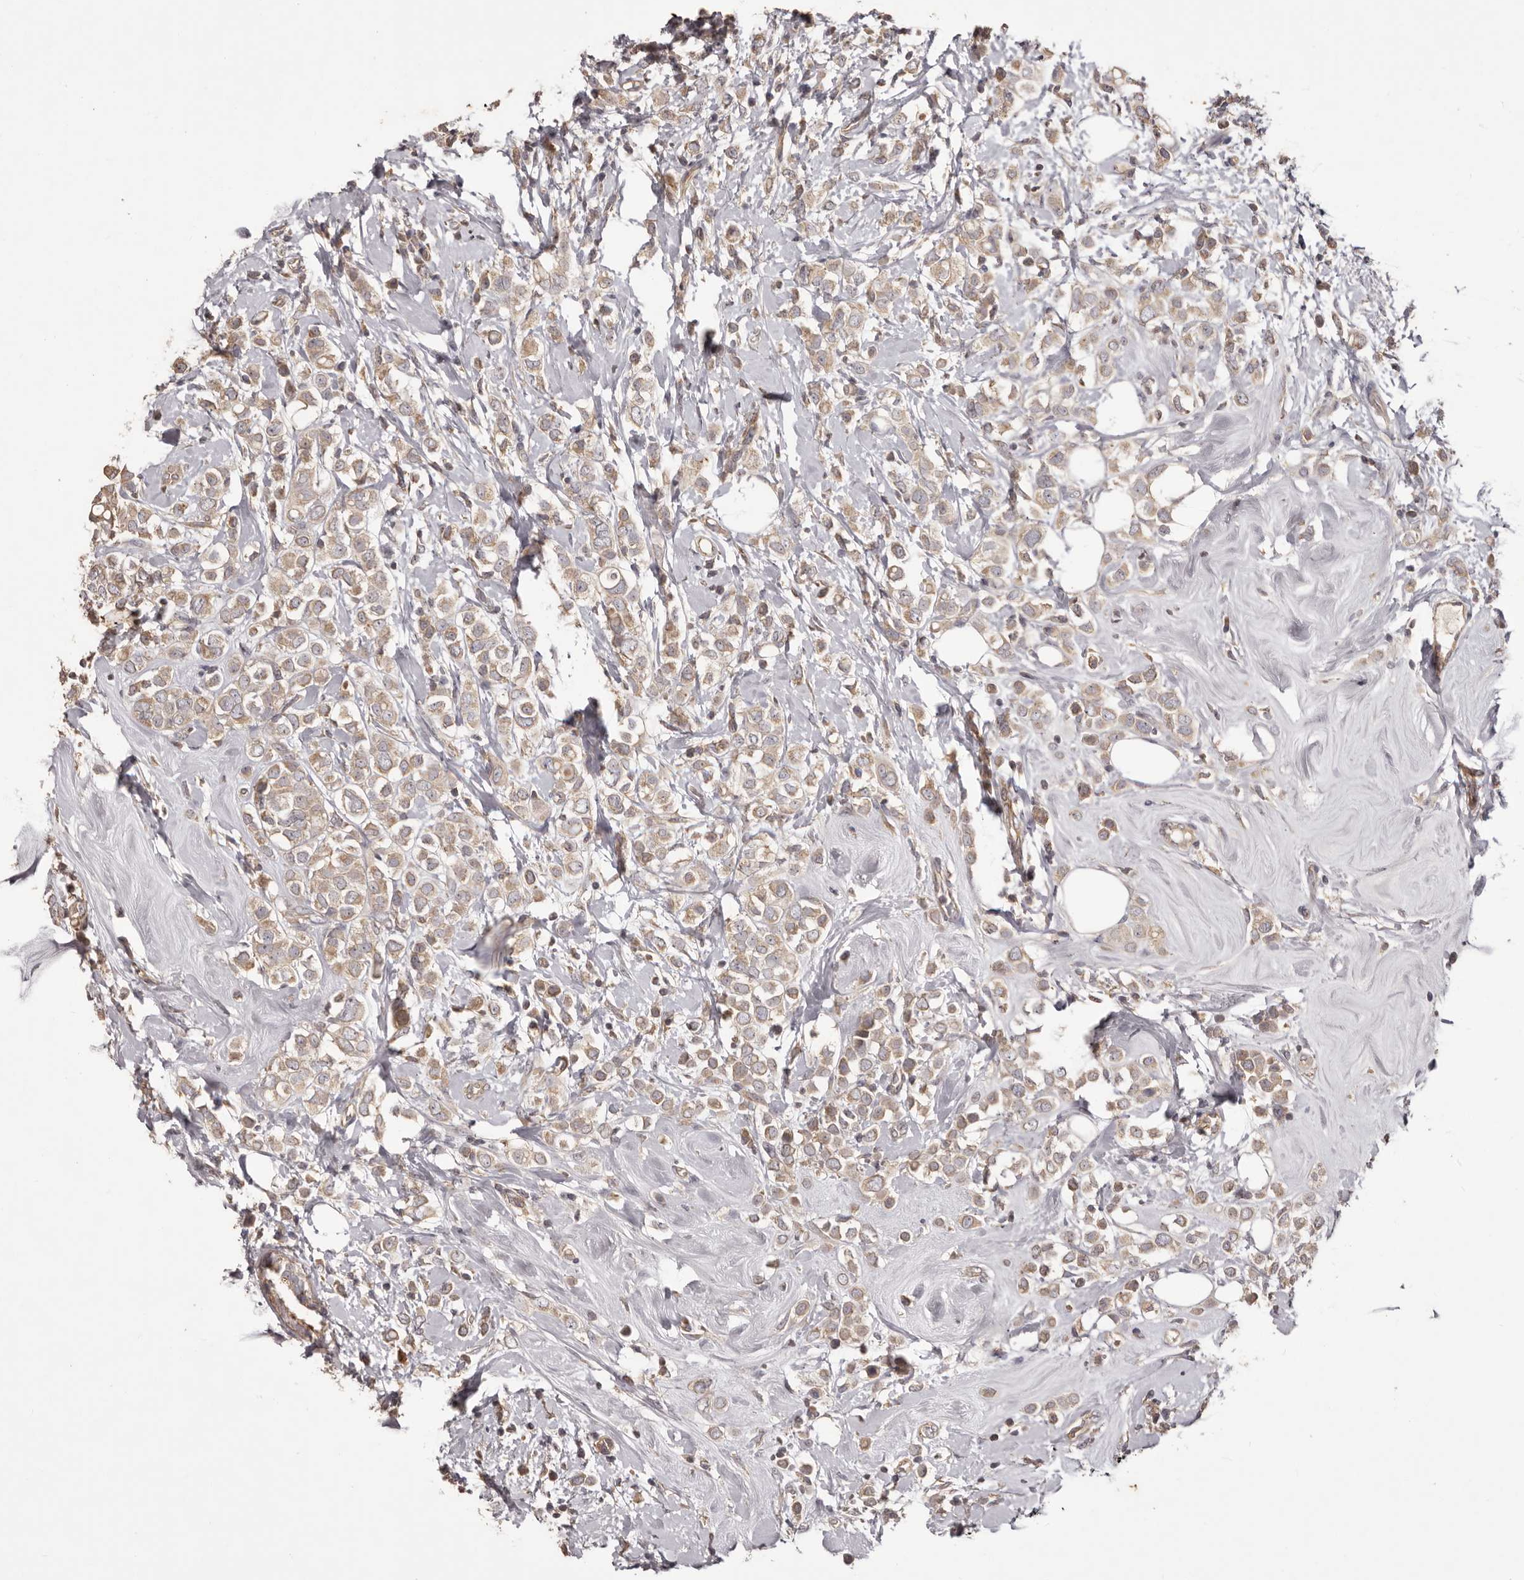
{"staining": {"intensity": "moderate", "quantity": ">75%", "location": "cytoplasmic/membranous"}, "tissue": "breast cancer", "cell_type": "Tumor cells", "image_type": "cancer", "snomed": [{"axis": "morphology", "description": "Lobular carcinoma"}, {"axis": "topography", "description": "Breast"}], "caption": "IHC histopathology image of breast cancer stained for a protein (brown), which exhibits medium levels of moderate cytoplasmic/membranous staining in about >75% of tumor cells.", "gene": "HRH1", "patient": {"sex": "female", "age": 47}}